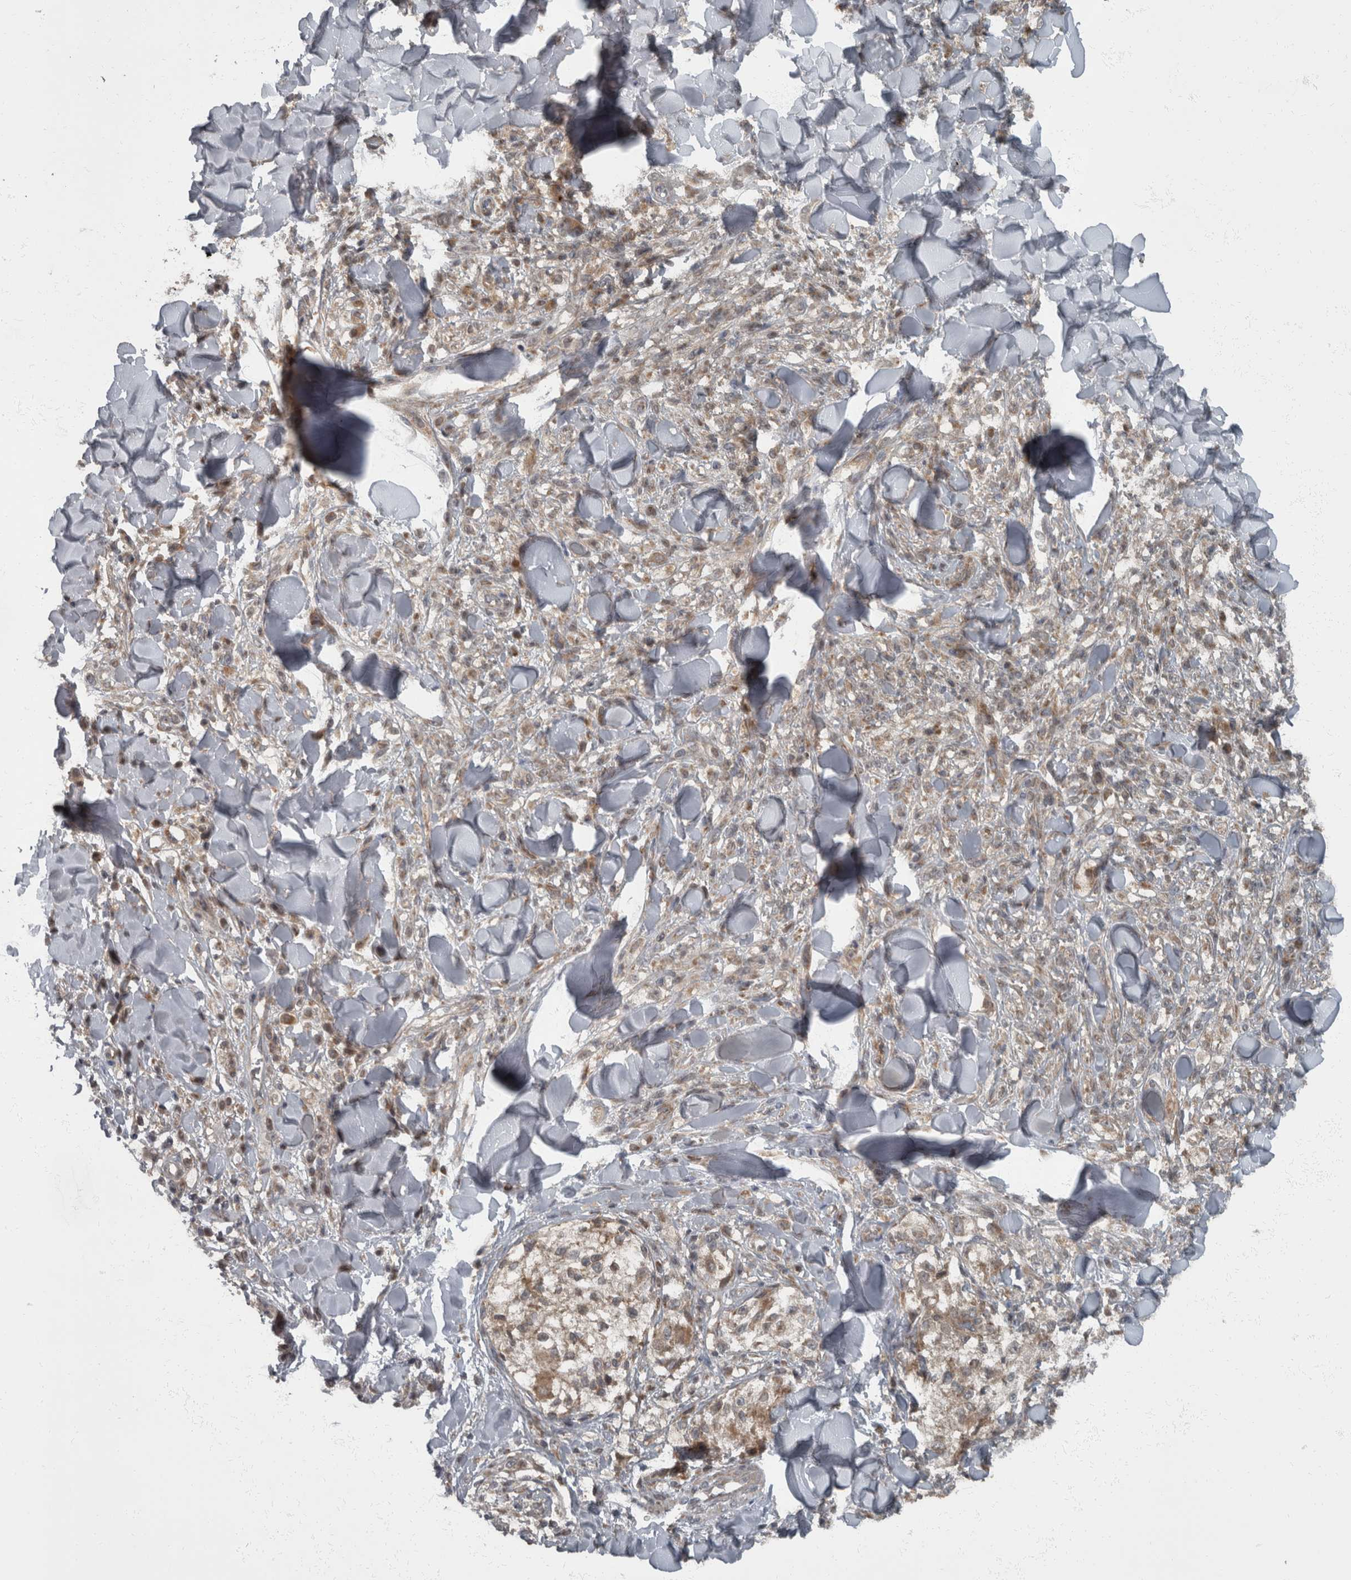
{"staining": {"intensity": "moderate", "quantity": "<25%", "location": "cytoplasmic/membranous"}, "tissue": "melanoma", "cell_type": "Tumor cells", "image_type": "cancer", "snomed": [{"axis": "morphology", "description": "Malignant melanoma, NOS"}, {"axis": "topography", "description": "Skin of head"}], "caption": "Moderate cytoplasmic/membranous protein positivity is present in approximately <25% of tumor cells in melanoma.", "gene": "RABGGTB", "patient": {"sex": "male", "age": 83}}